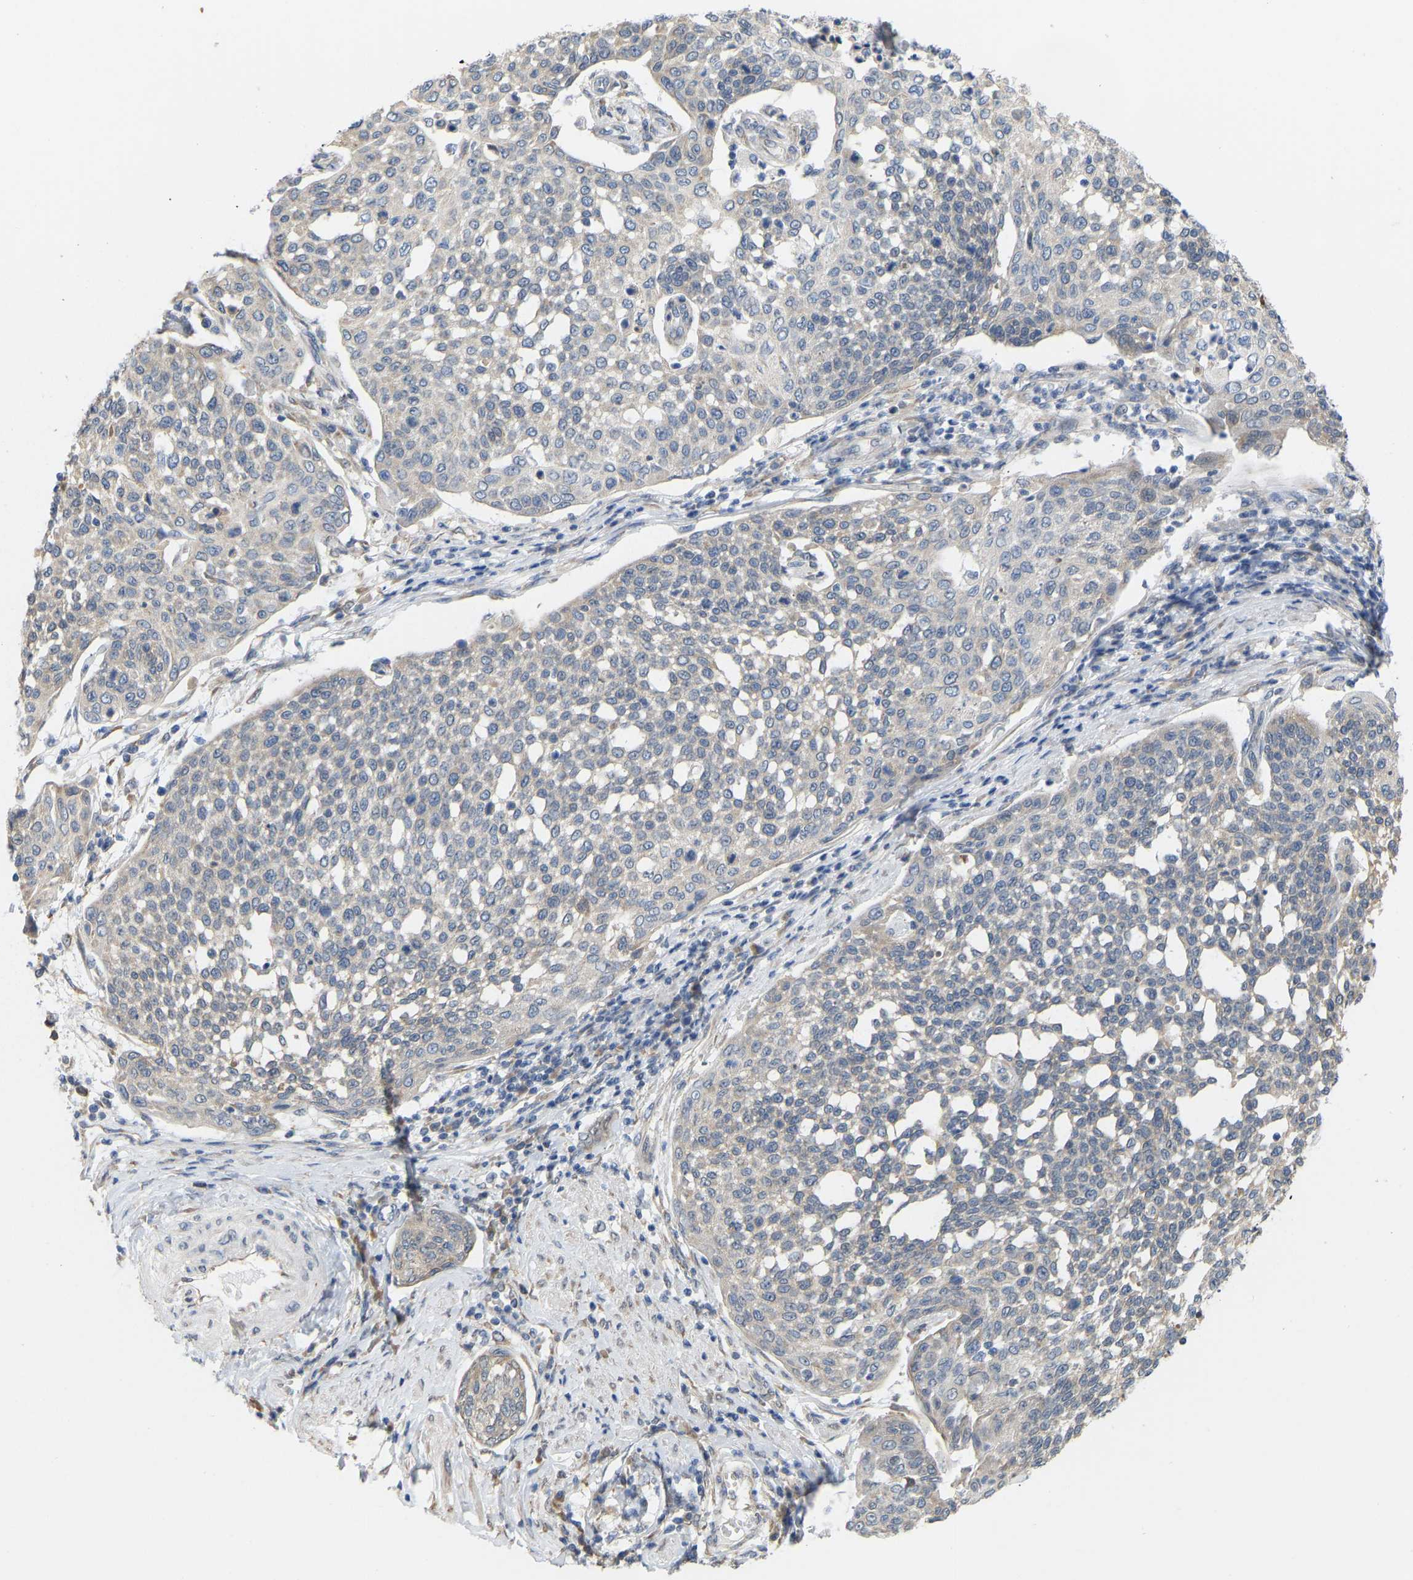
{"staining": {"intensity": "negative", "quantity": "none", "location": "none"}, "tissue": "cervical cancer", "cell_type": "Tumor cells", "image_type": "cancer", "snomed": [{"axis": "morphology", "description": "Squamous cell carcinoma, NOS"}, {"axis": "topography", "description": "Cervix"}], "caption": "Tumor cells show no significant protein staining in cervical squamous cell carcinoma.", "gene": "BEND3", "patient": {"sex": "female", "age": 34}}